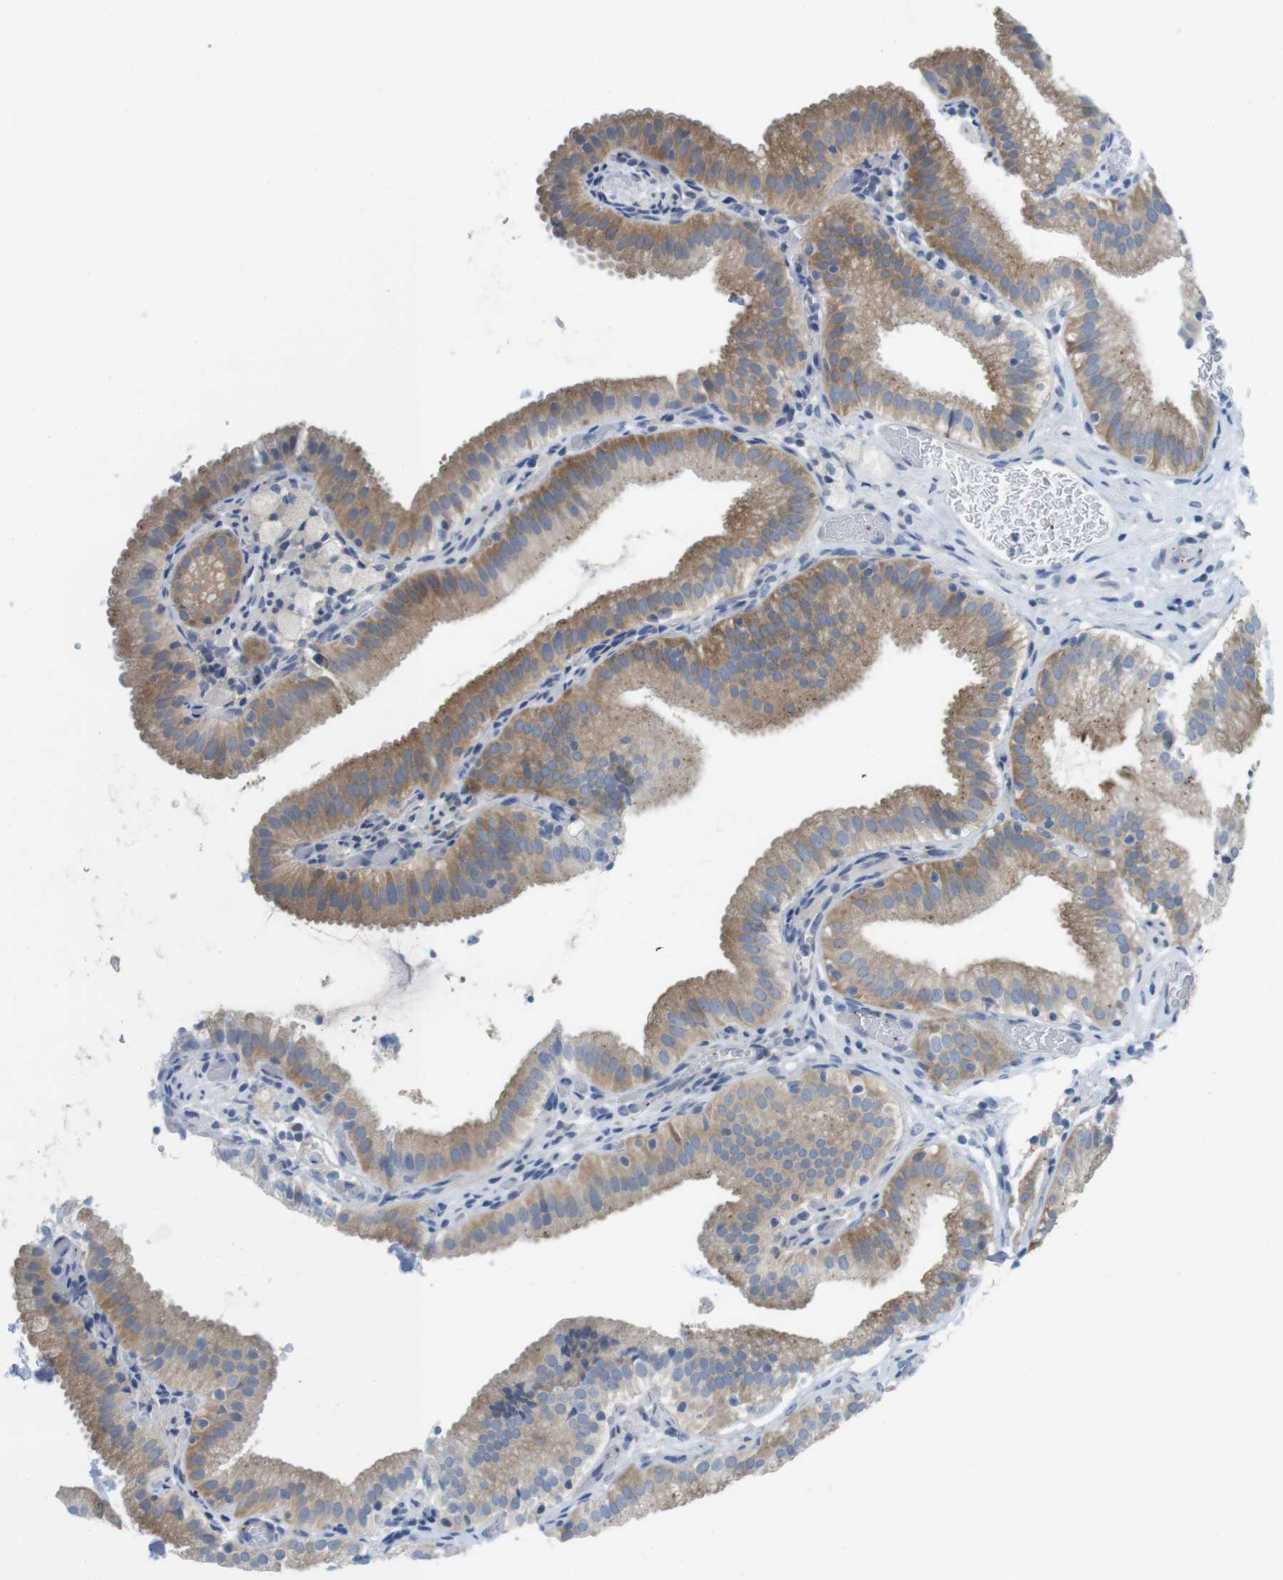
{"staining": {"intensity": "moderate", "quantity": ">75%", "location": "cytoplasmic/membranous"}, "tissue": "gallbladder", "cell_type": "Glandular cells", "image_type": "normal", "snomed": [{"axis": "morphology", "description": "Normal tissue, NOS"}, {"axis": "topography", "description": "Gallbladder"}], "caption": "A brown stain highlights moderate cytoplasmic/membranous staining of a protein in glandular cells of unremarkable gallbladder. (DAB (3,3'-diaminobenzidine) IHC with brightfield microscopy, high magnification).", "gene": "CASP2", "patient": {"sex": "male", "age": 54}}